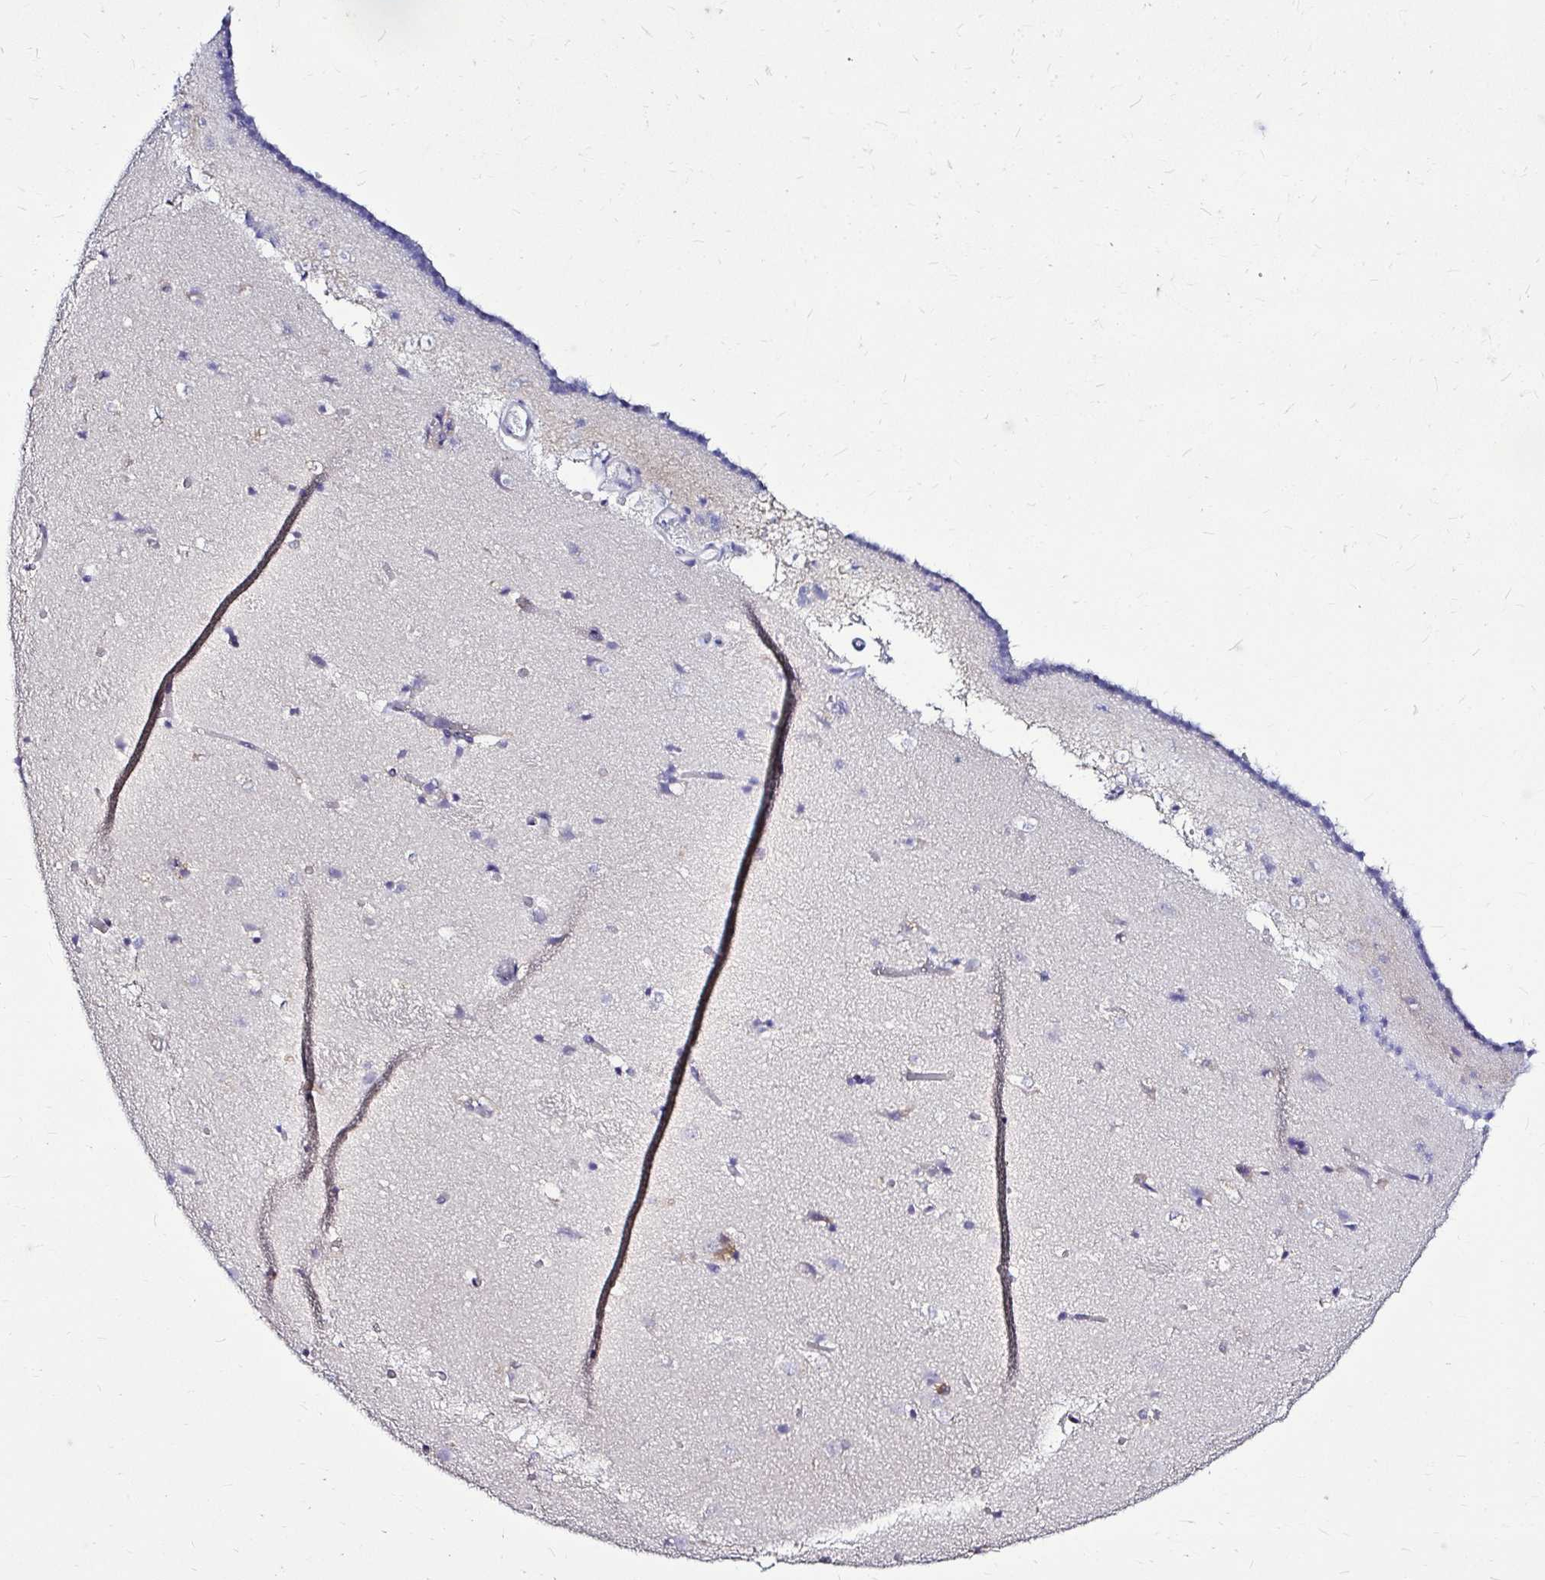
{"staining": {"intensity": "negative", "quantity": "none", "location": "none"}, "tissue": "caudate", "cell_type": "Glial cells", "image_type": "normal", "snomed": [{"axis": "morphology", "description": "Normal tissue, NOS"}, {"axis": "topography", "description": "Lateral ventricle wall"}], "caption": "This is an immunohistochemistry (IHC) micrograph of unremarkable caudate. There is no staining in glial cells.", "gene": "IDH1", "patient": {"sex": "male", "age": 37}}